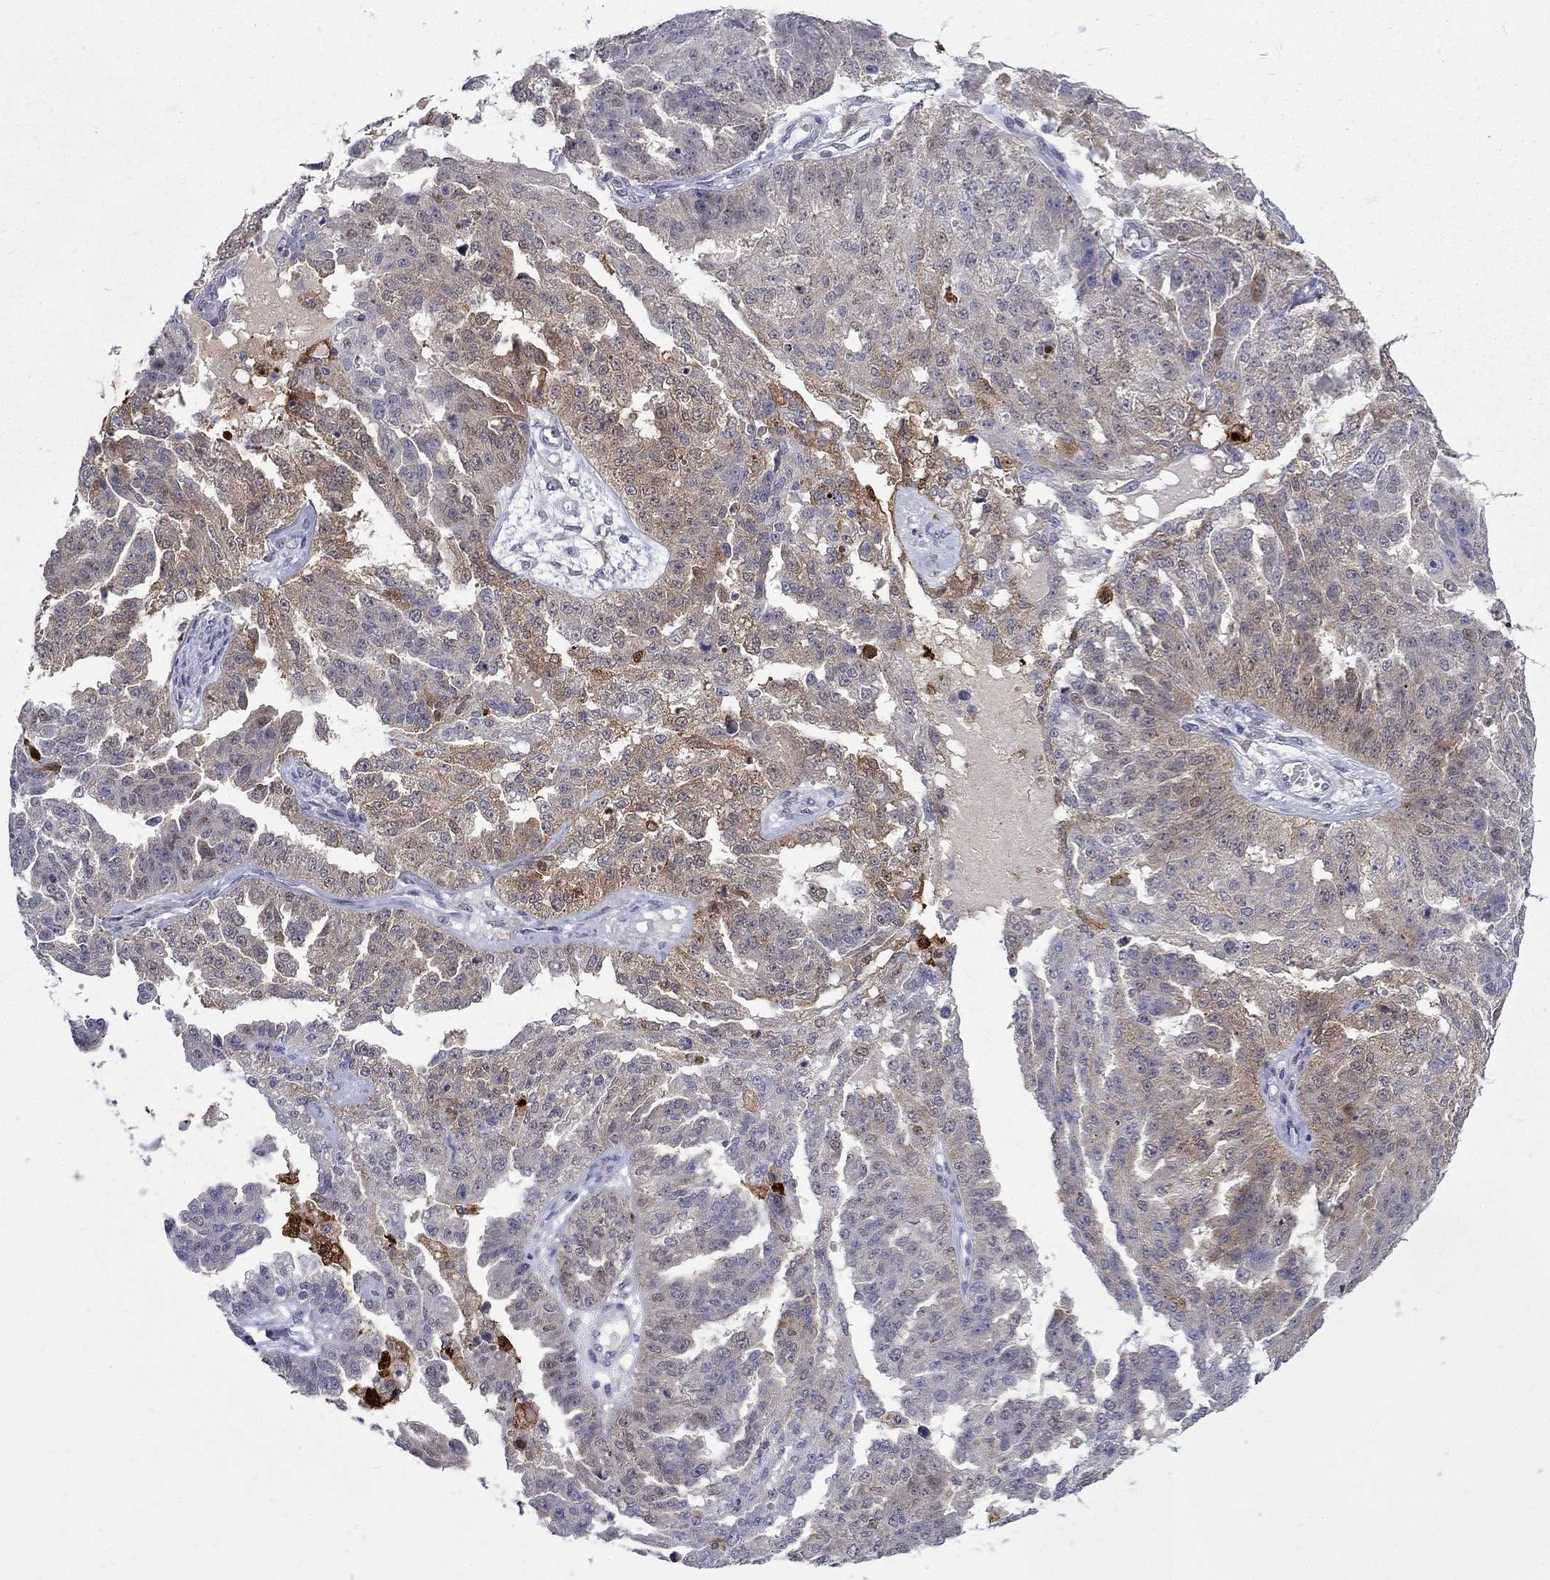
{"staining": {"intensity": "strong", "quantity": "<25%", "location": "cytoplasmic/membranous"}, "tissue": "ovarian cancer", "cell_type": "Tumor cells", "image_type": "cancer", "snomed": [{"axis": "morphology", "description": "Cystadenocarcinoma, serous, NOS"}, {"axis": "topography", "description": "Ovary"}], "caption": "An image of human ovarian serous cystadenocarcinoma stained for a protein reveals strong cytoplasmic/membranous brown staining in tumor cells.", "gene": "PCBP3", "patient": {"sex": "female", "age": 58}}